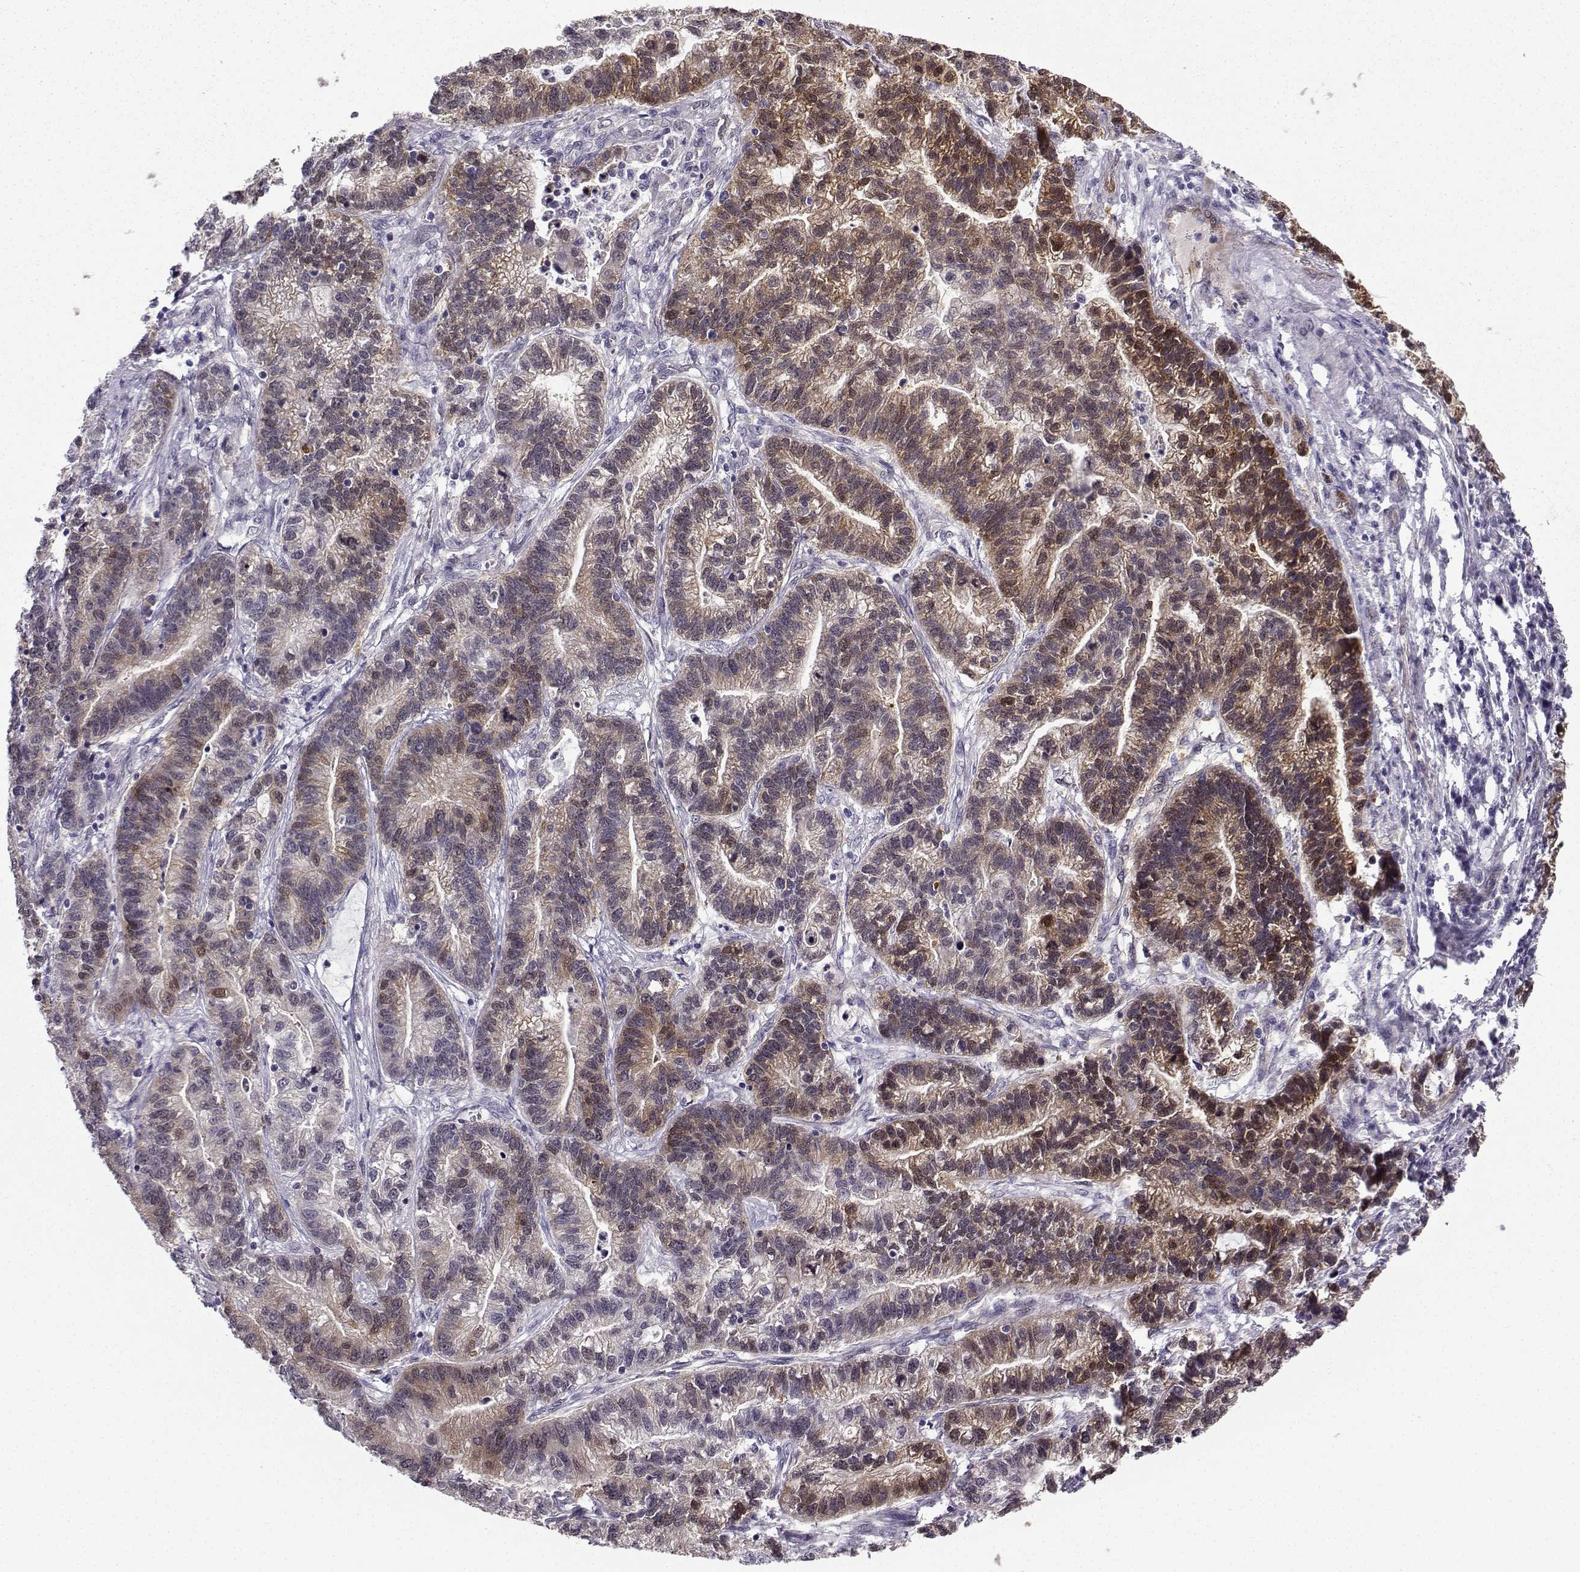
{"staining": {"intensity": "weak", "quantity": "25%-75%", "location": "cytoplasmic/membranous"}, "tissue": "stomach cancer", "cell_type": "Tumor cells", "image_type": "cancer", "snomed": [{"axis": "morphology", "description": "Adenocarcinoma, NOS"}, {"axis": "topography", "description": "Stomach"}], "caption": "Protein expression analysis of stomach cancer (adenocarcinoma) demonstrates weak cytoplasmic/membranous positivity in about 25%-75% of tumor cells.", "gene": "NQO1", "patient": {"sex": "male", "age": 83}}